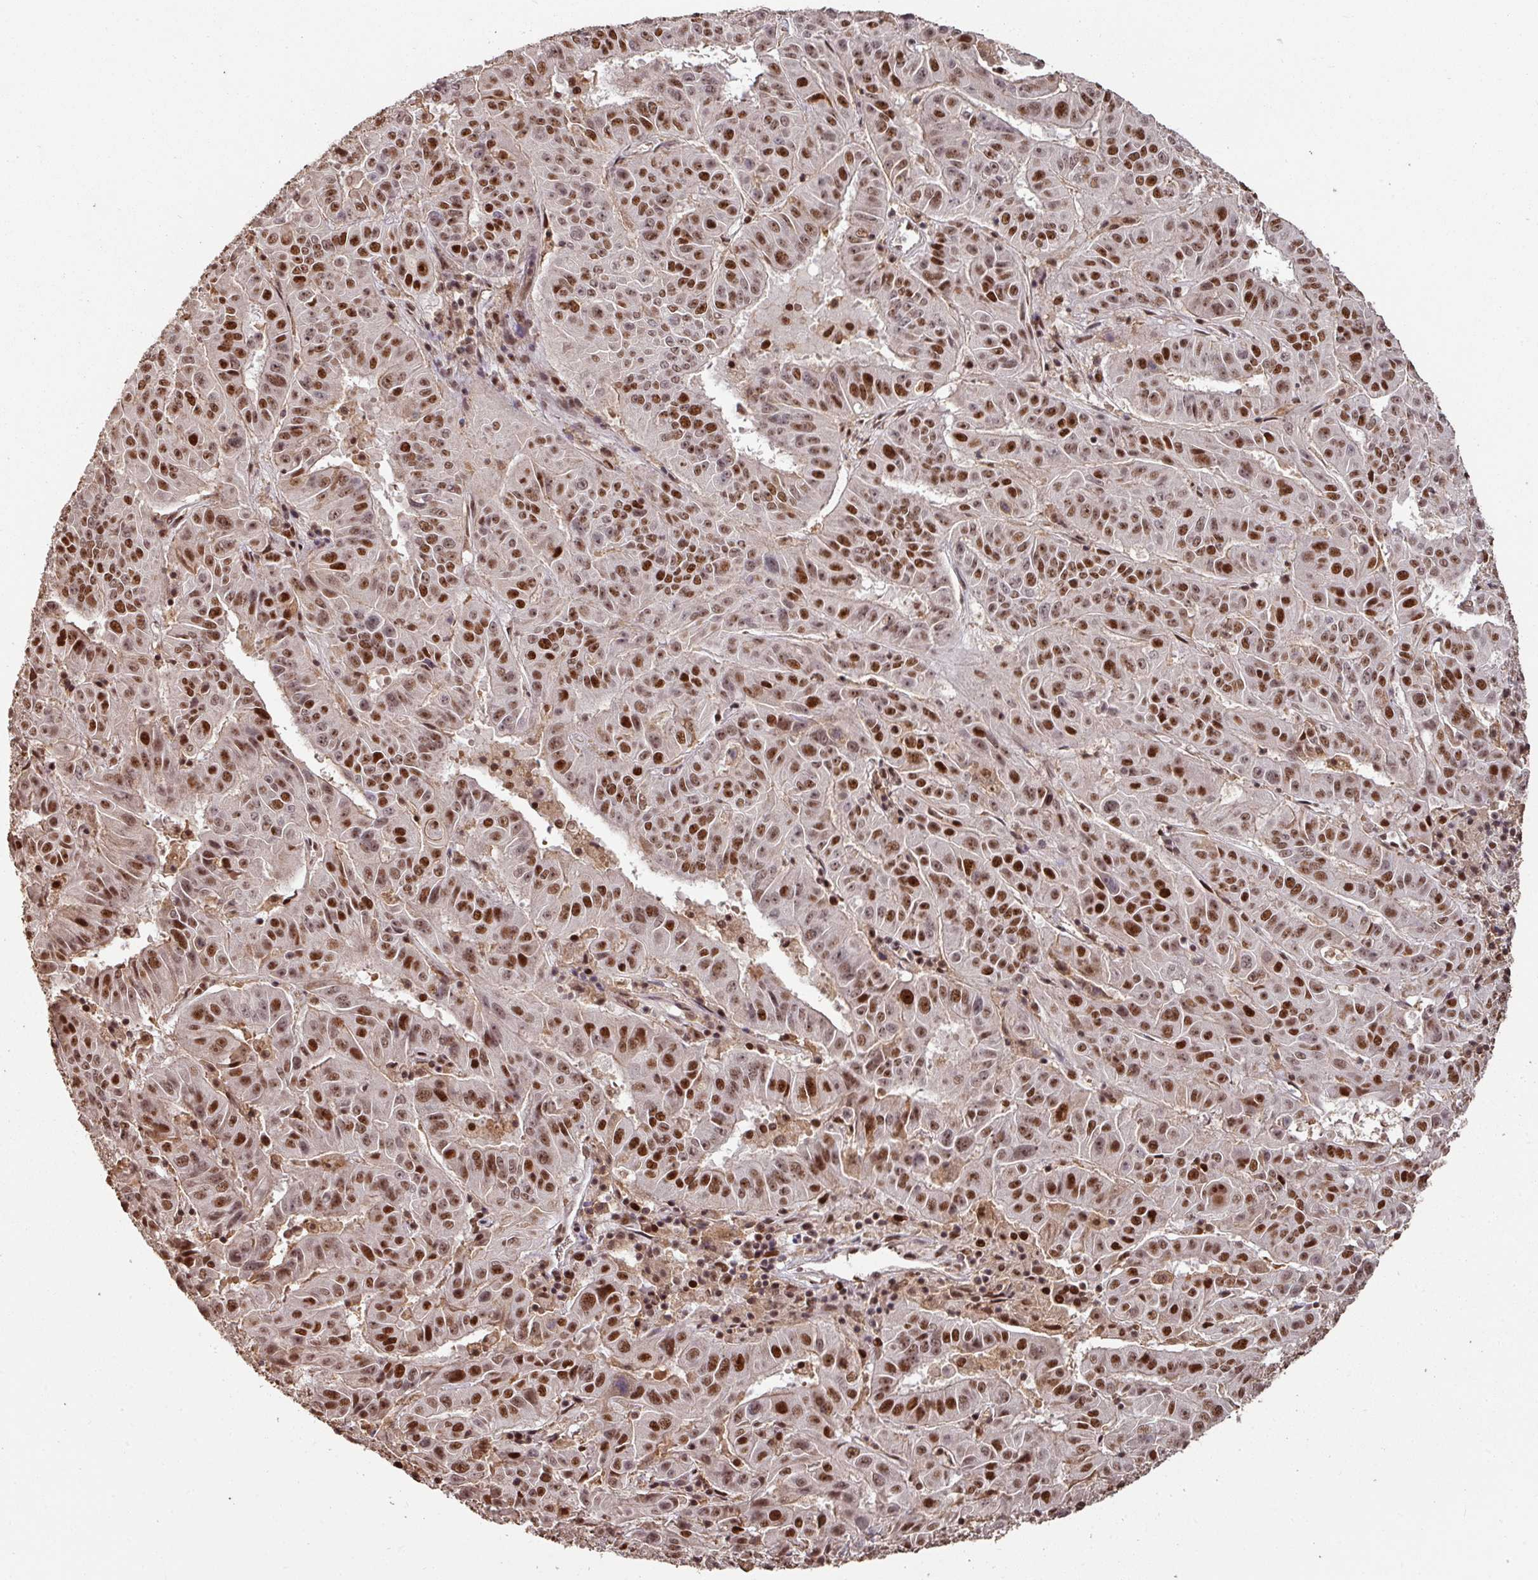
{"staining": {"intensity": "strong", "quantity": ">75%", "location": "nuclear"}, "tissue": "pancreatic cancer", "cell_type": "Tumor cells", "image_type": "cancer", "snomed": [{"axis": "morphology", "description": "Adenocarcinoma, NOS"}, {"axis": "topography", "description": "Pancreas"}], "caption": "Immunohistochemical staining of pancreatic cancer displays strong nuclear protein positivity in approximately >75% of tumor cells. The staining was performed using DAB, with brown indicating positive protein expression. Nuclei are stained blue with hematoxylin.", "gene": "POLD1", "patient": {"sex": "male", "age": 63}}